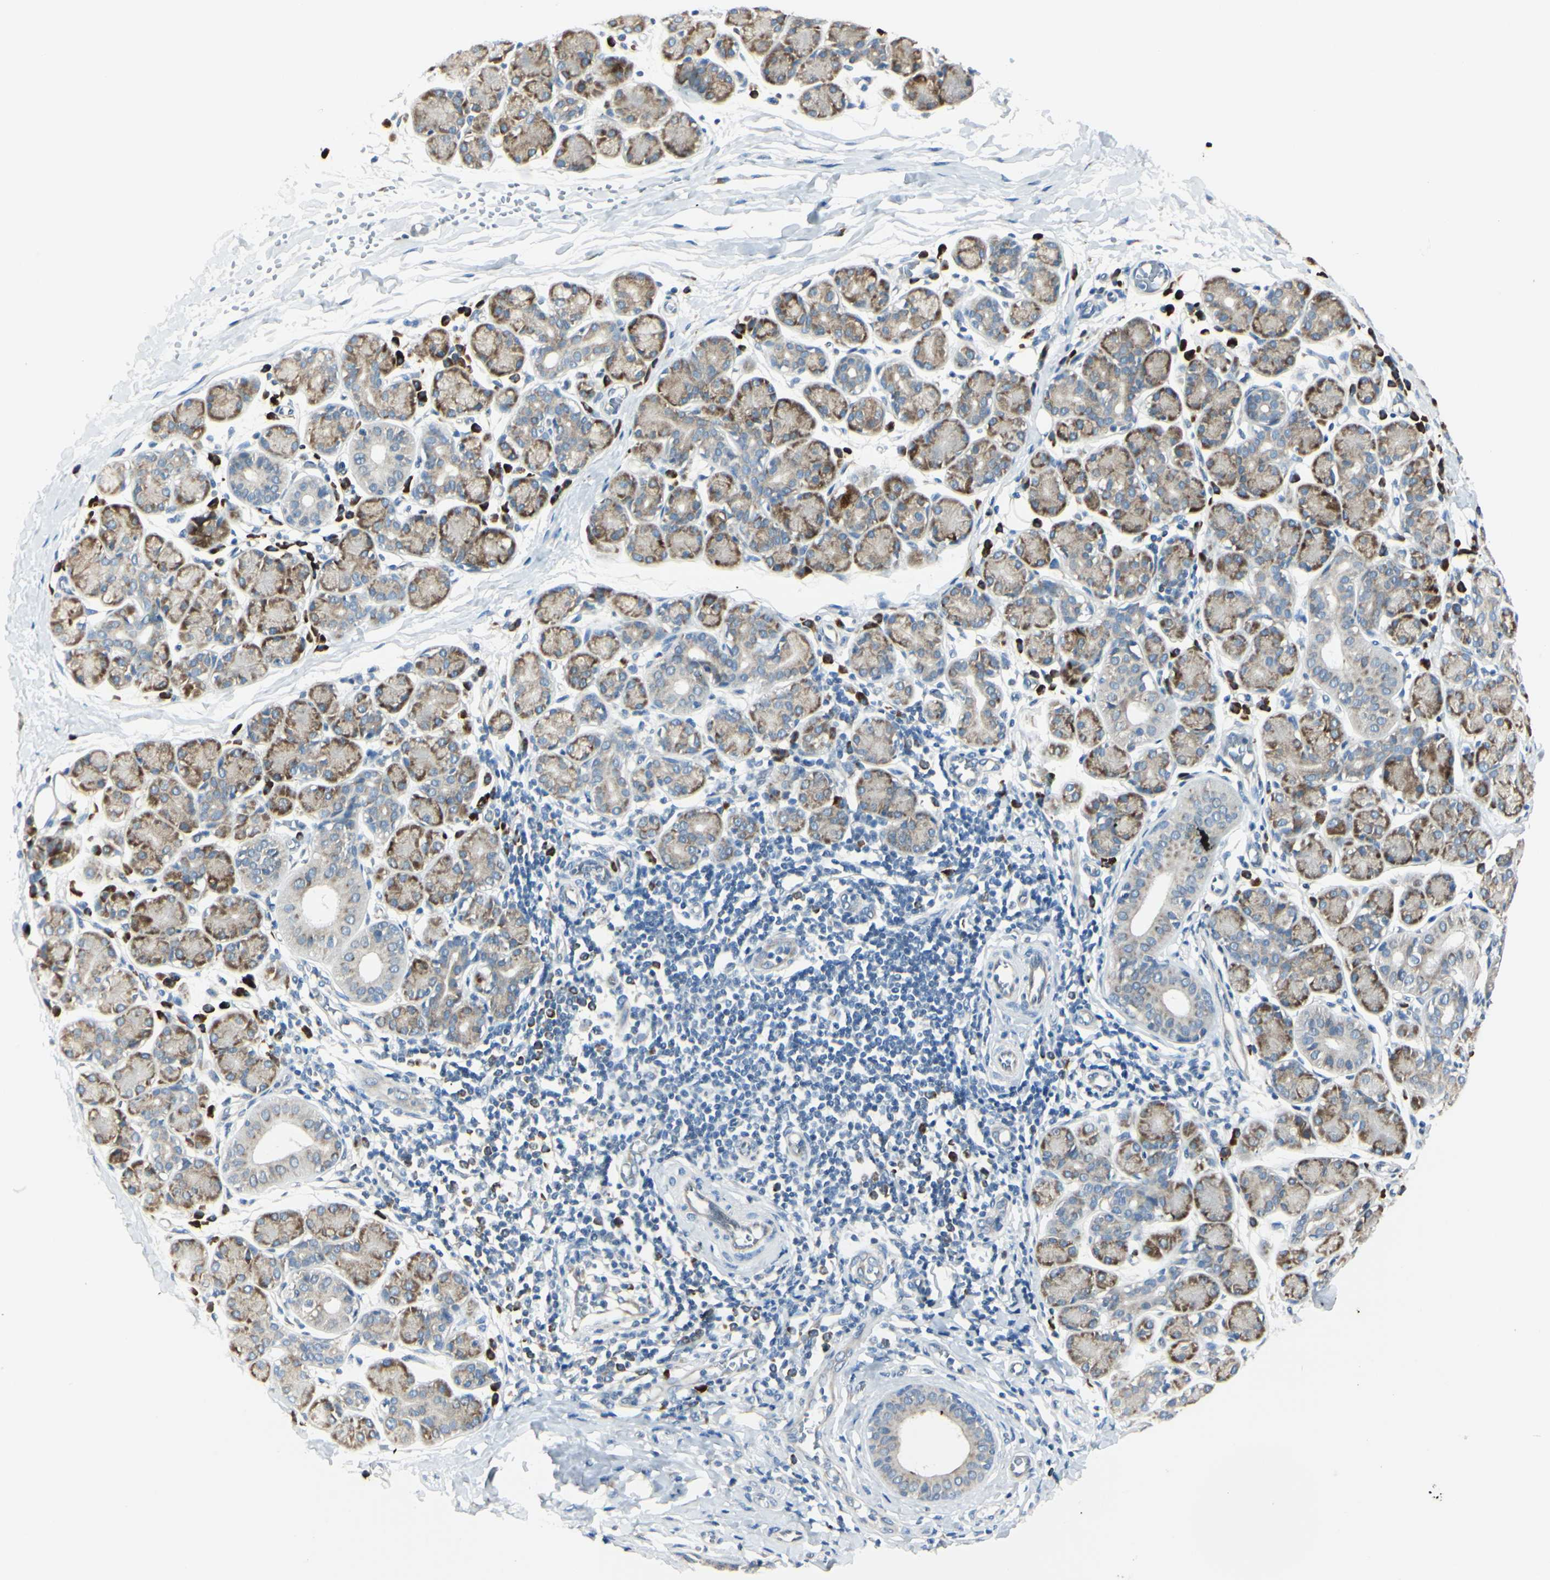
{"staining": {"intensity": "moderate", "quantity": ">75%", "location": "cytoplasmic/membranous"}, "tissue": "salivary gland", "cell_type": "Glandular cells", "image_type": "normal", "snomed": [{"axis": "morphology", "description": "Normal tissue, NOS"}, {"axis": "morphology", "description": "Inflammation, NOS"}, {"axis": "topography", "description": "Lymph node"}, {"axis": "topography", "description": "Salivary gland"}], "caption": "This micrograph displays immunohistochemistry (IHC) staining of benign salivary gland, with medium moderate cytoplasmic/membranous staining in approximately >75% of glandular cells.", "gene": "SELENOS", "patient": {"sex": "male", "age": 3}}